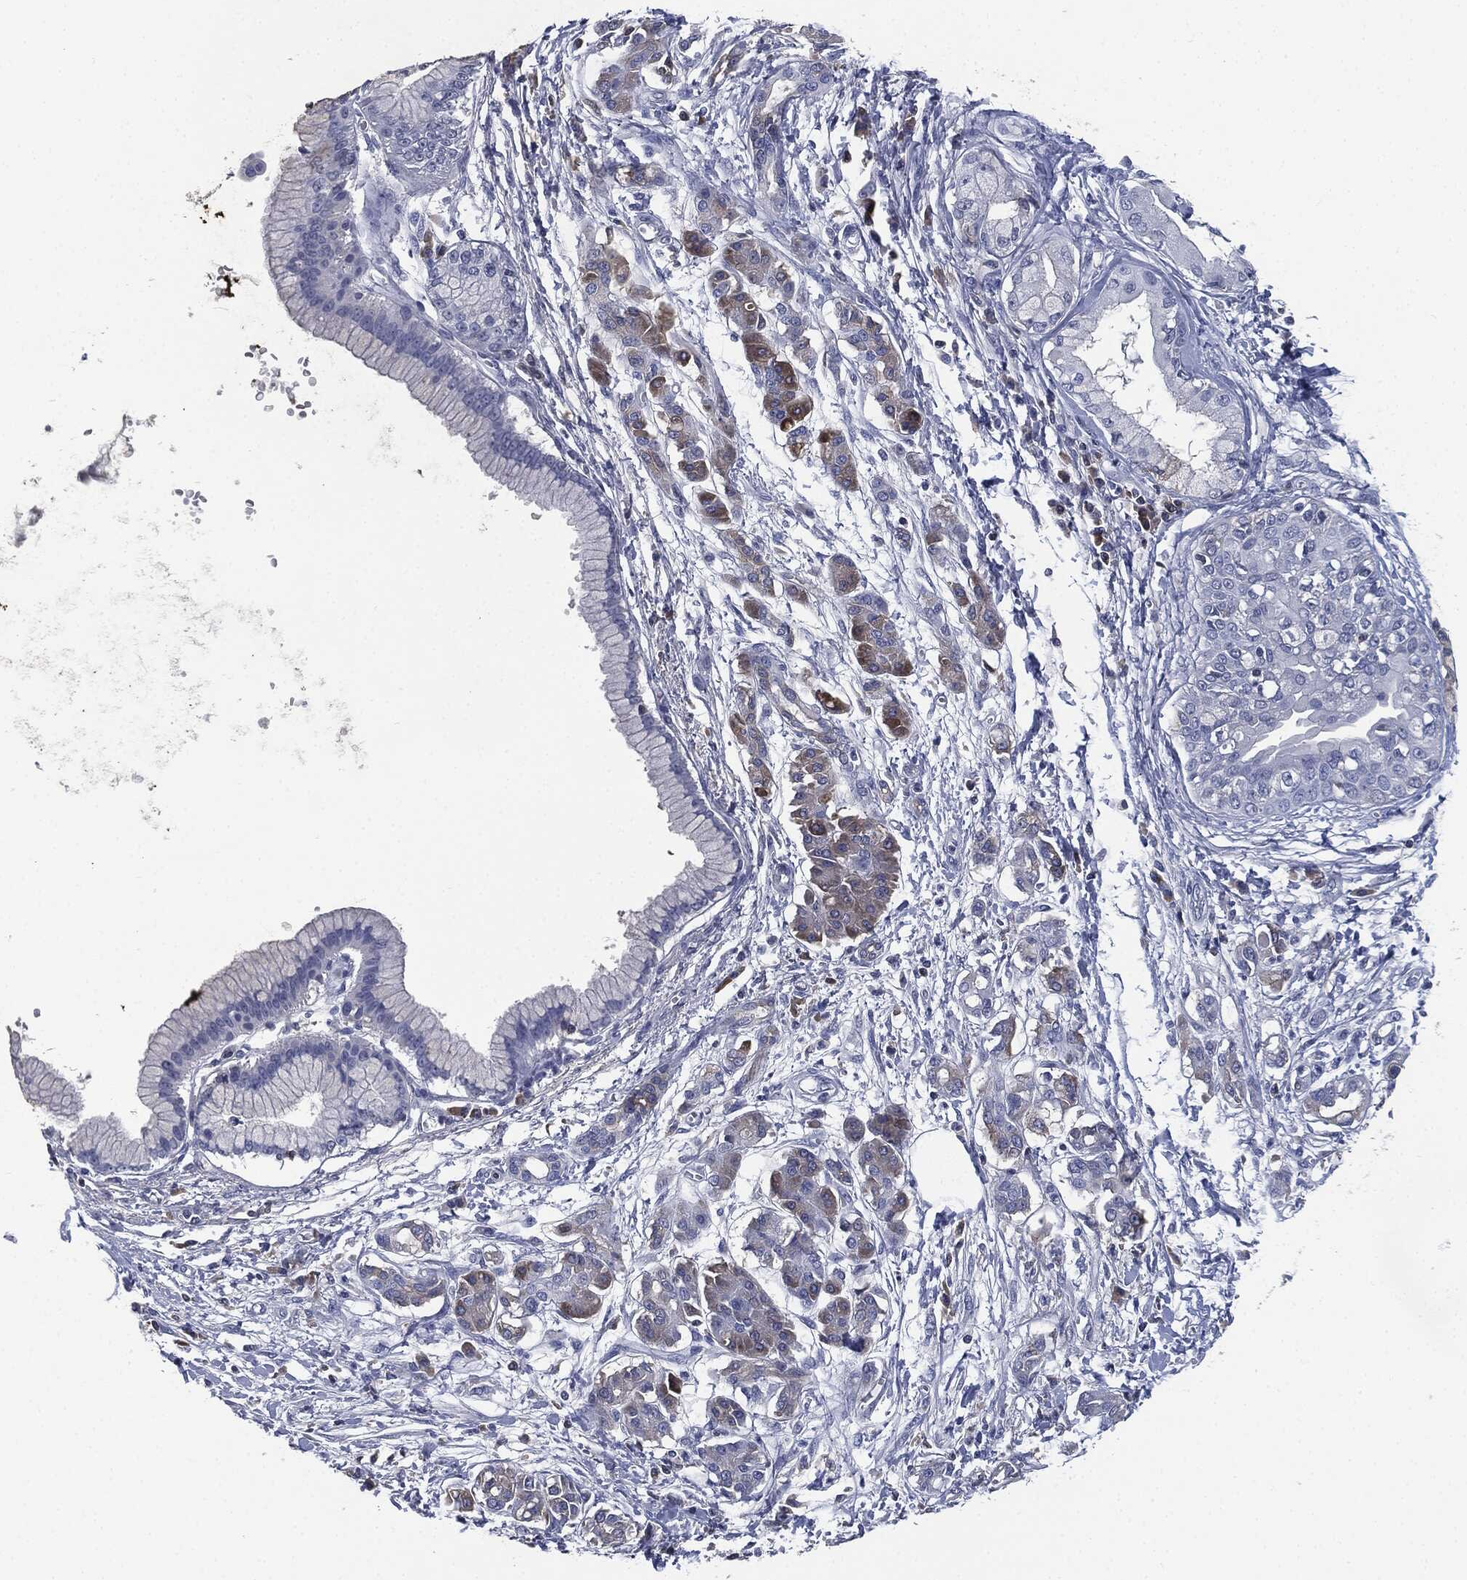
{"staining": {"intensity": "weak", "quantity": "25%-75%", "location": "cytoplasmic/membranous"}, "tissue": "pancreatic cancer", "cell_type": "Tumor cells", "image_type": "cancer", "snomed": [{"axis": "morphology", "description": "Adenocarcinoma, NOS"}, {"axis": "topography", "description": "Pancreas"}], "caption": "Weak cytoplasmic/membranous positivity is identified in about 25%-75% of tumor cells in adenocarcinoma (pancreatic).", "gene": "SIGLEC7", "patient": {"sex": "male", "age": 72}}